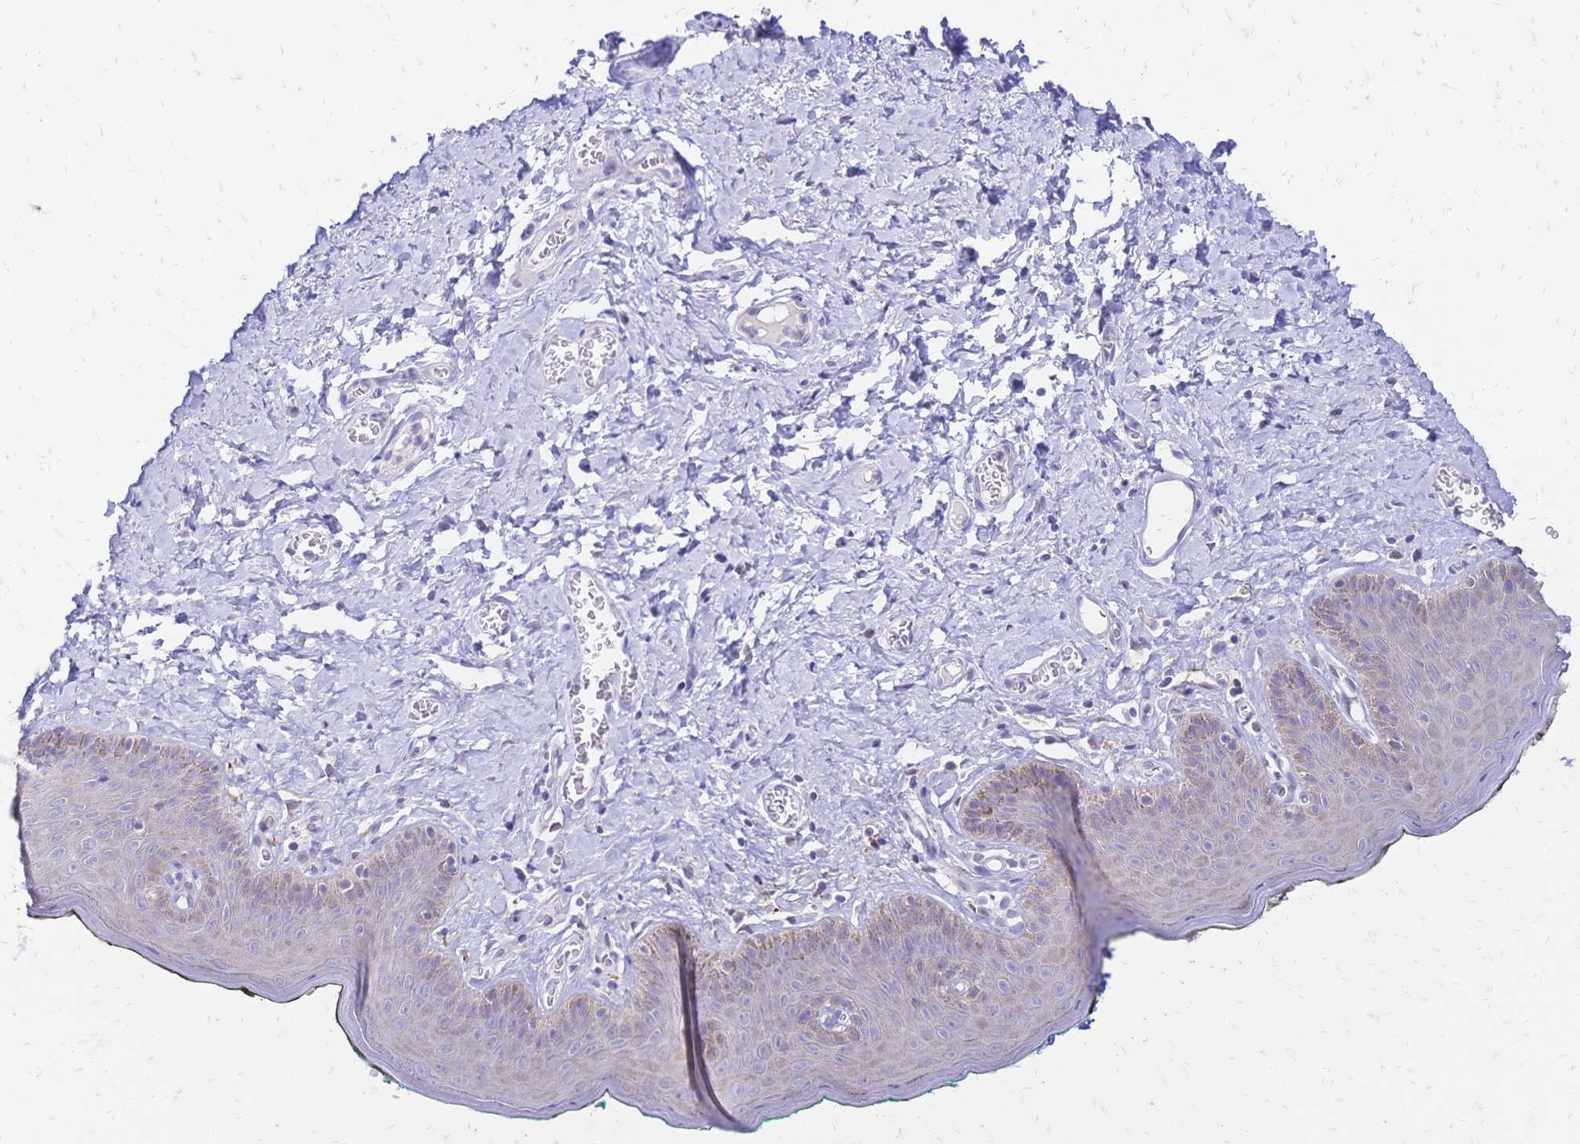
{"staining": {"intensity": "weak", "quantity": "<25%", "location": "cytoplasmic/membranous"}, "tissue": "skin", "cell_type": "Epidermal cells", "image_type": "normal", "snomed": [{"axis": "morphology", "description": "Normal tissue, NOS"}, {"axis": "topography", "description": "Vulva"}, {"axis": "topography", "description": "Peripheral nerve tissue"}], "caption": "Image shows no protein expression in epidermal cells of normal skin. (DAB (3,3'-diaminobenzidine) immunohistochemistry with hematoxylin counter stain).", "gene": "GRB7", "patient": {"sex": "female", "age": 66}}